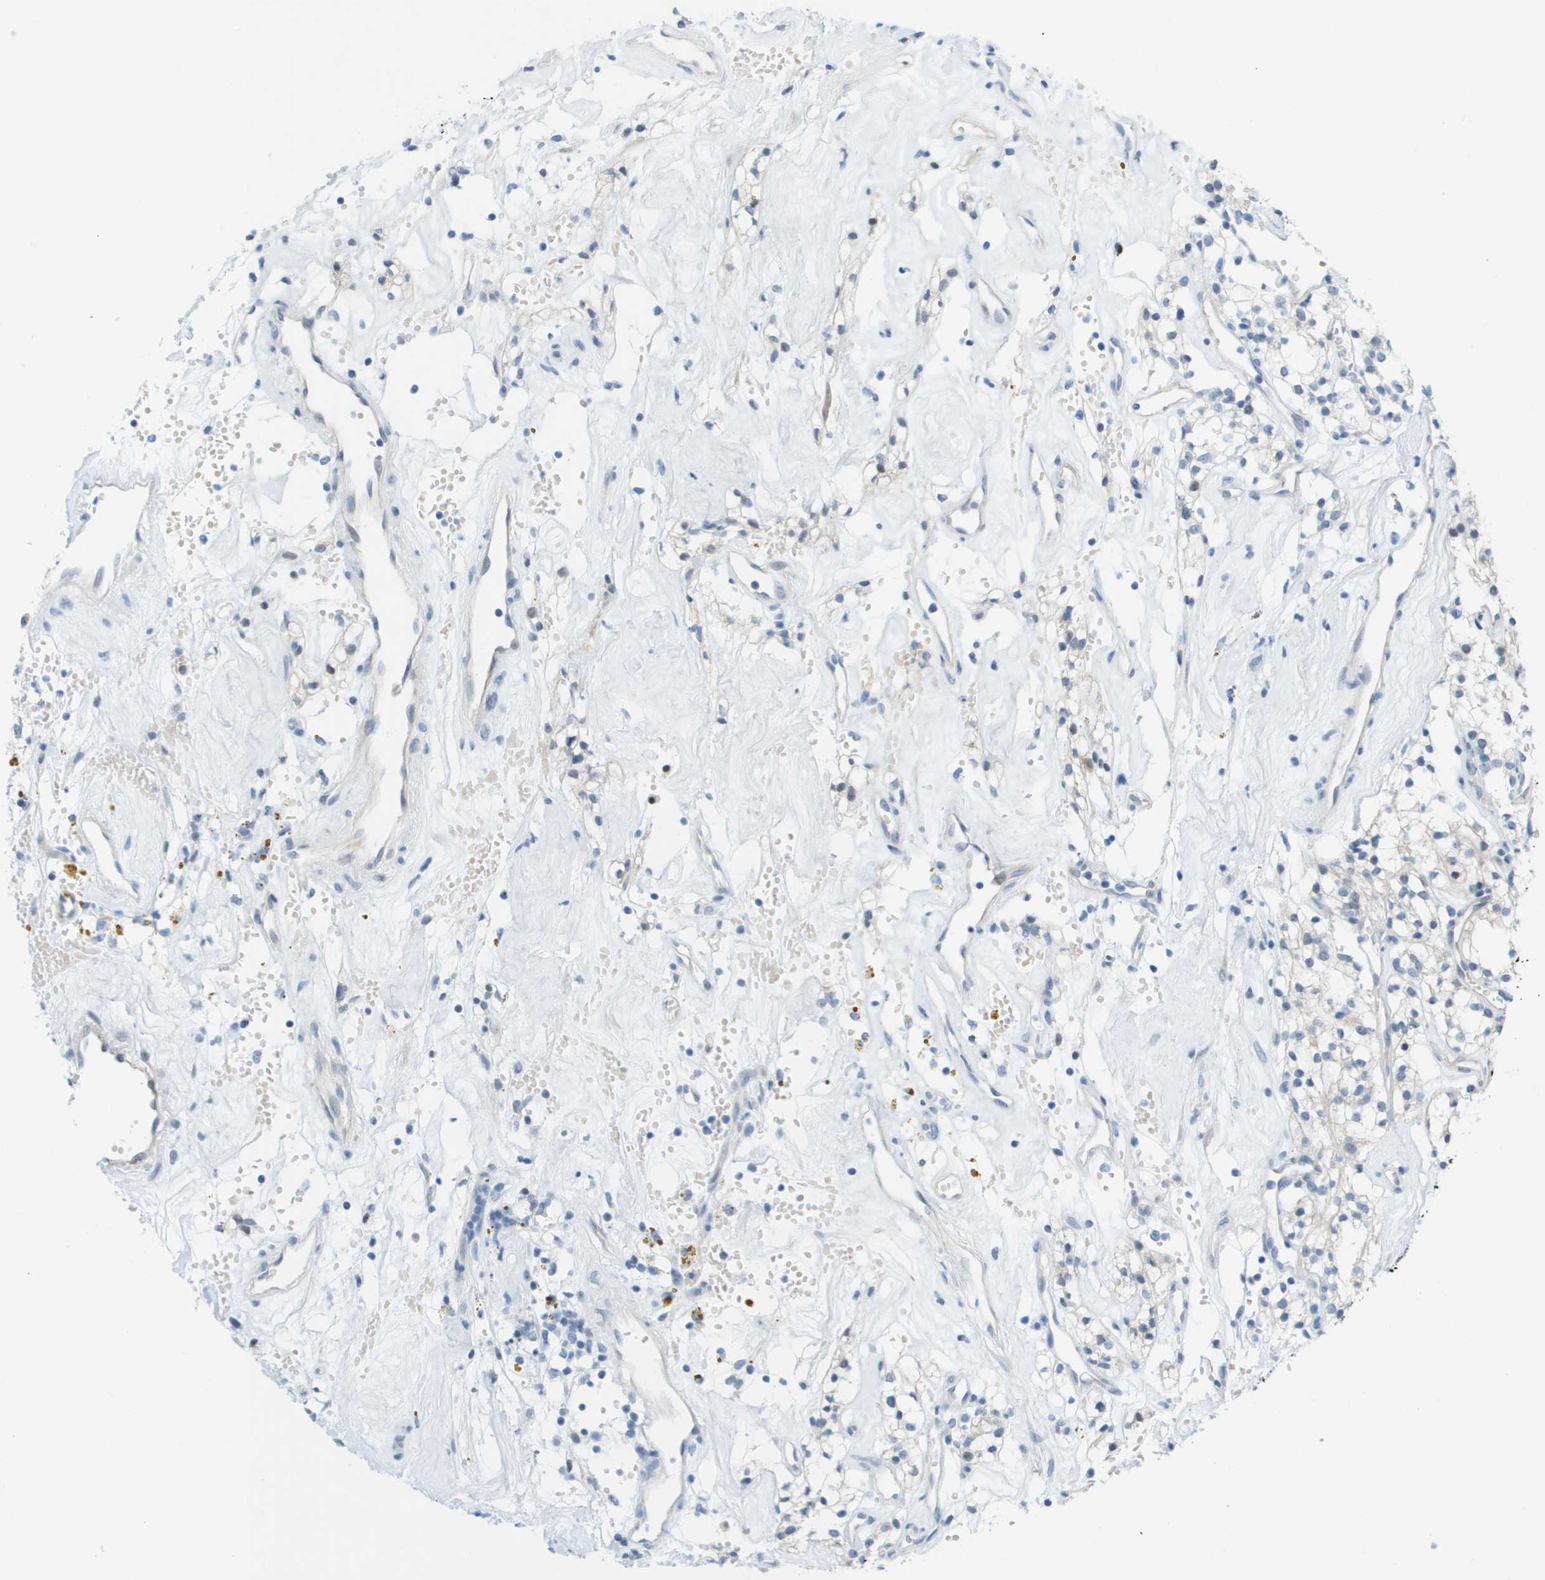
{"staining": {"intensity": "negative", "quantity": "none", "location": "none"}, "tissue": "renal cancer", "cell_type": "Tumor cells", "image_type": "cancer", "snomed": [{"axis": "morphology", "description": "Adenocarcinoma, NOS"}, {"axis": "topography", "description": "Kidney"}], "caption": "A high-resolution histopathology image shows IHC staining of renal cancer (adenocarcinoma), which displays no significant expression in tumor cells.", "gene": "CUL9", "patient": {"sex": "male", "age": 59}}